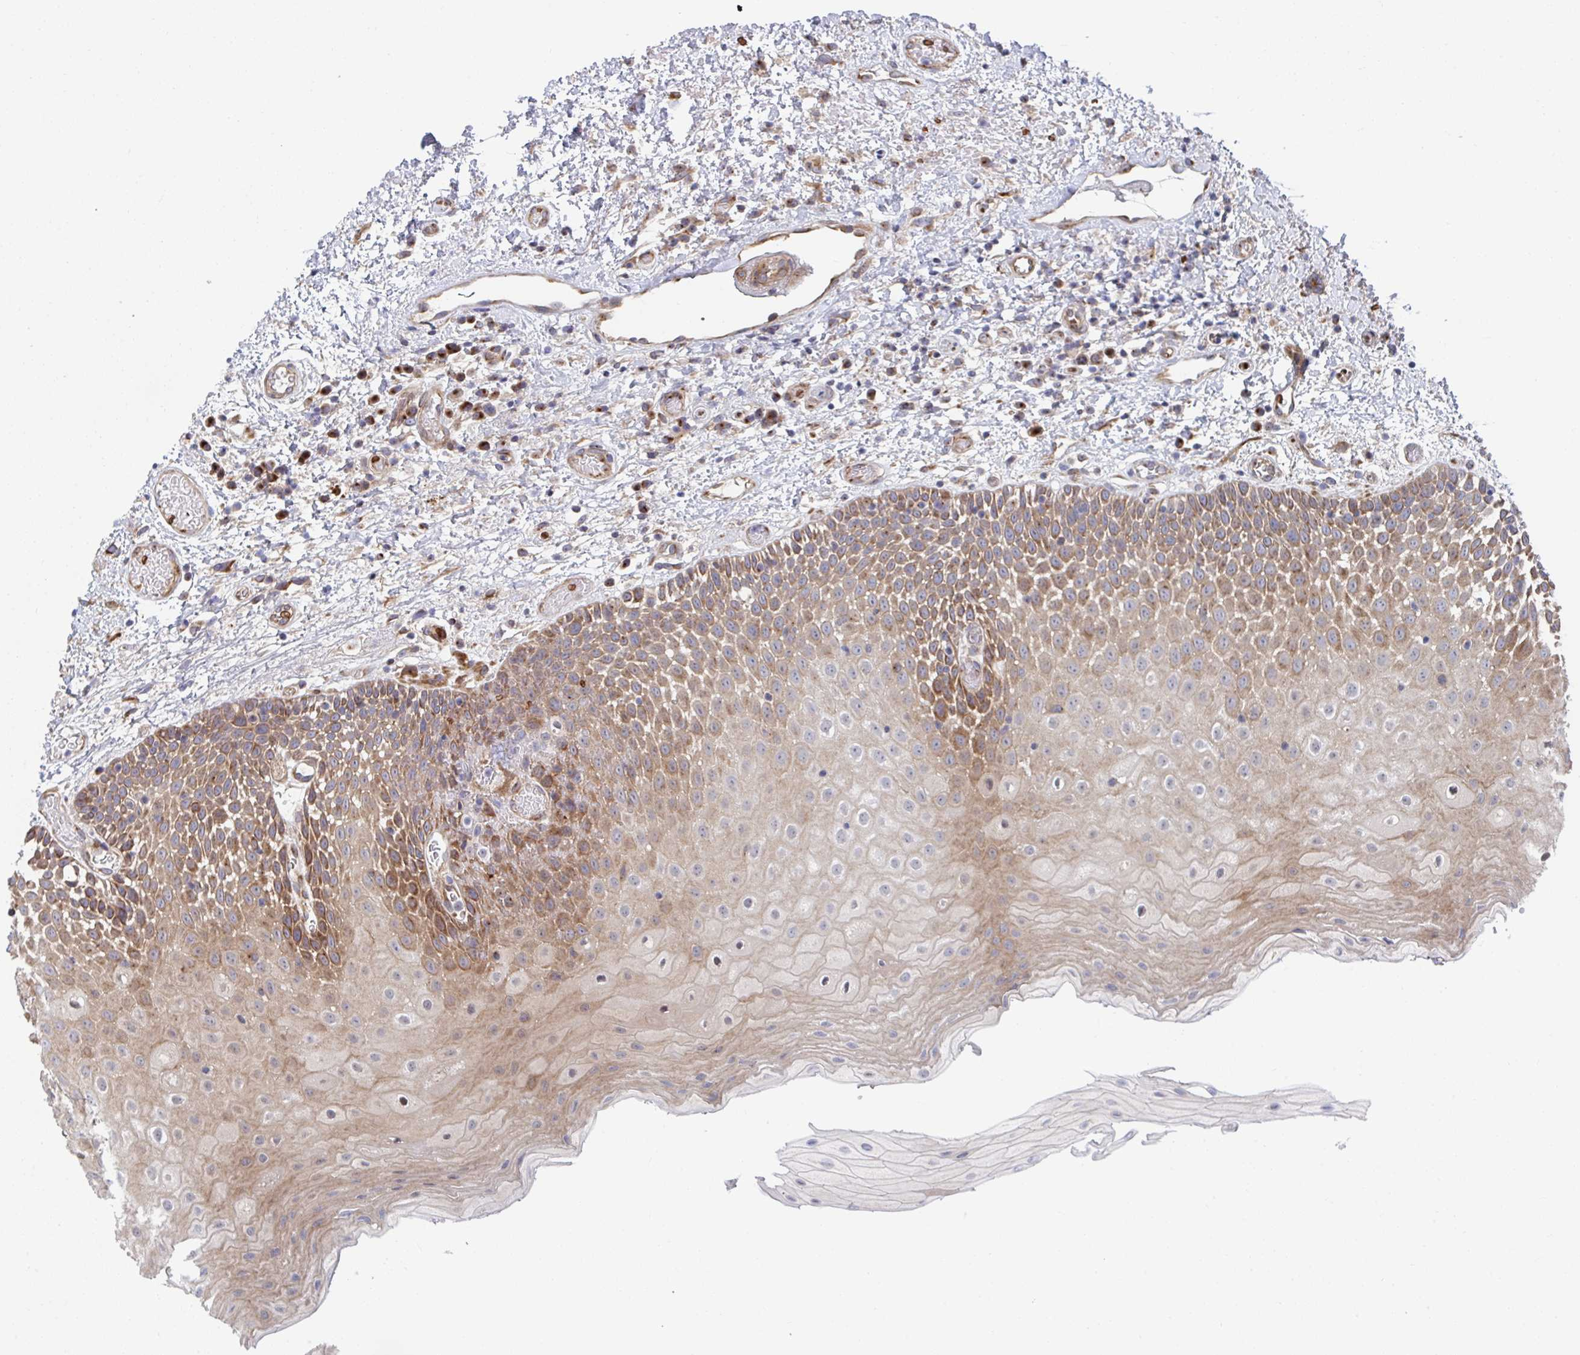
{"staining": {"intensity": "strong", "quantity": "25%-75%", "location": "cytoplasmic/membranous"}, "tissue": "oral mucosa", "cell_type": "Squamous epithelial cells", "image_type": "normal", "snomed": [{"axis": "morphology", "description": "Normal tissue, NOS"}, {"axis": "topography", "description": "Oral tissue"}], "caption": "Immunohistochemistry histopathology image of normal human oral mucosa stained for a protein (brown), which shows high levels of strong cytoplasmic/membranous positivity in approximately 25%-75% of squamous epithelial cells.", "gene": "FJX1", "patient": {"sex": "female", "age": 82}}